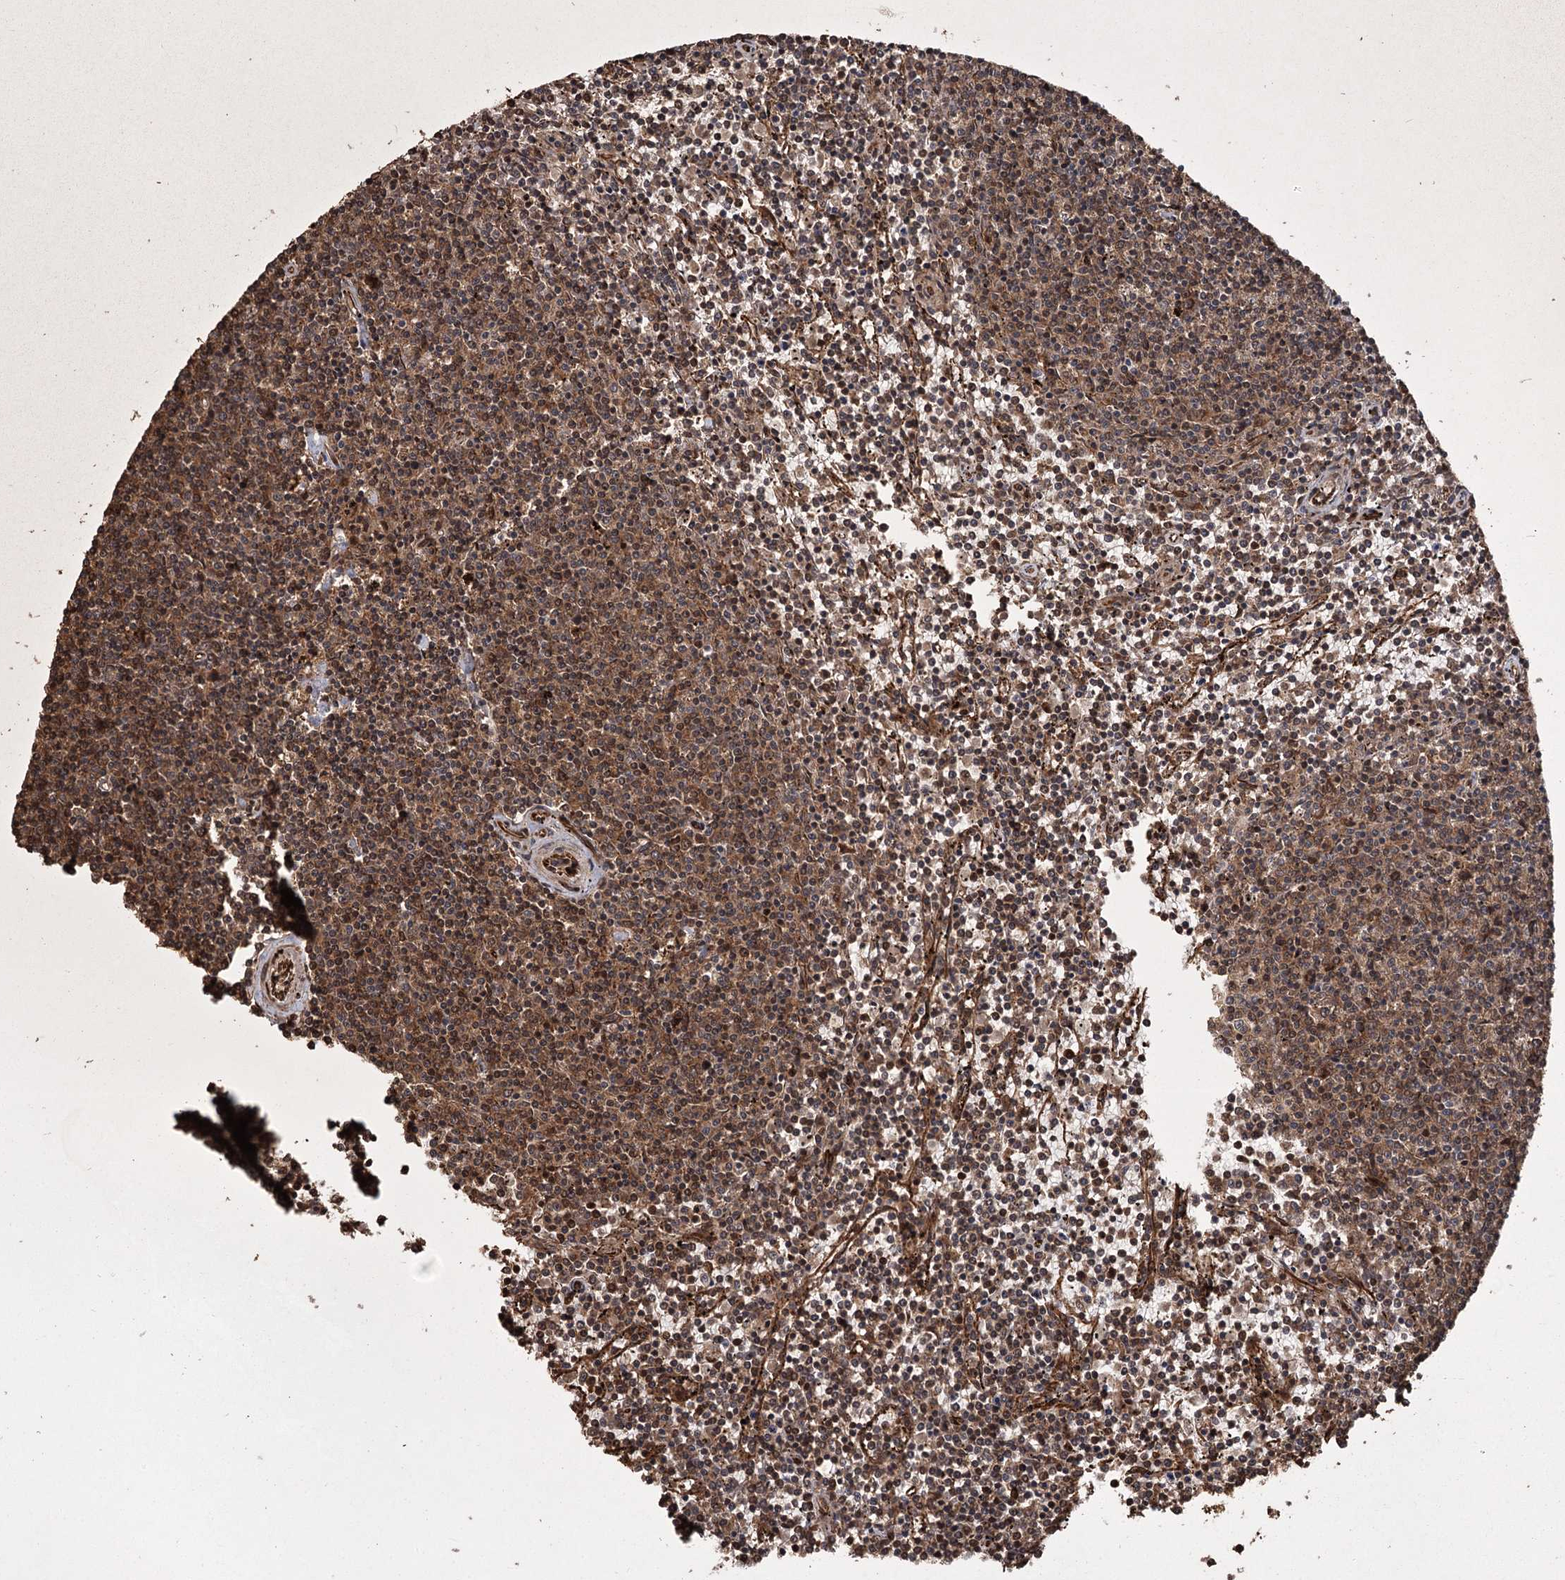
{"staining": {"intensity": "moderate", "quantity": "25%-75%", "location": "cytoplasmic/membranous"}, "tissue": "lymphoma", "cell_type": "Tumor cells", "image_type": "cancer", "snomed": [{"axis": "morphology", "description": "Malignant lymphoma, non-Hodgkin's type, Low grade"}, {"axis": "topography", "description": "Spleen"}], "caption": "A micrograph of human low-grade malignant lymphoma, non-Hodgkin's type stained for a protein exhibits moderate cytoplasmic/membranous brown staining in tumor cells. Using DAB (3,3'-diaminobenzidine) (brown) and hematoxylin (blue) stains, captured at high magnification using brightfield microscopy.", "gene": "RPAP3", "patient": {"sex": "female", "age": 50}}